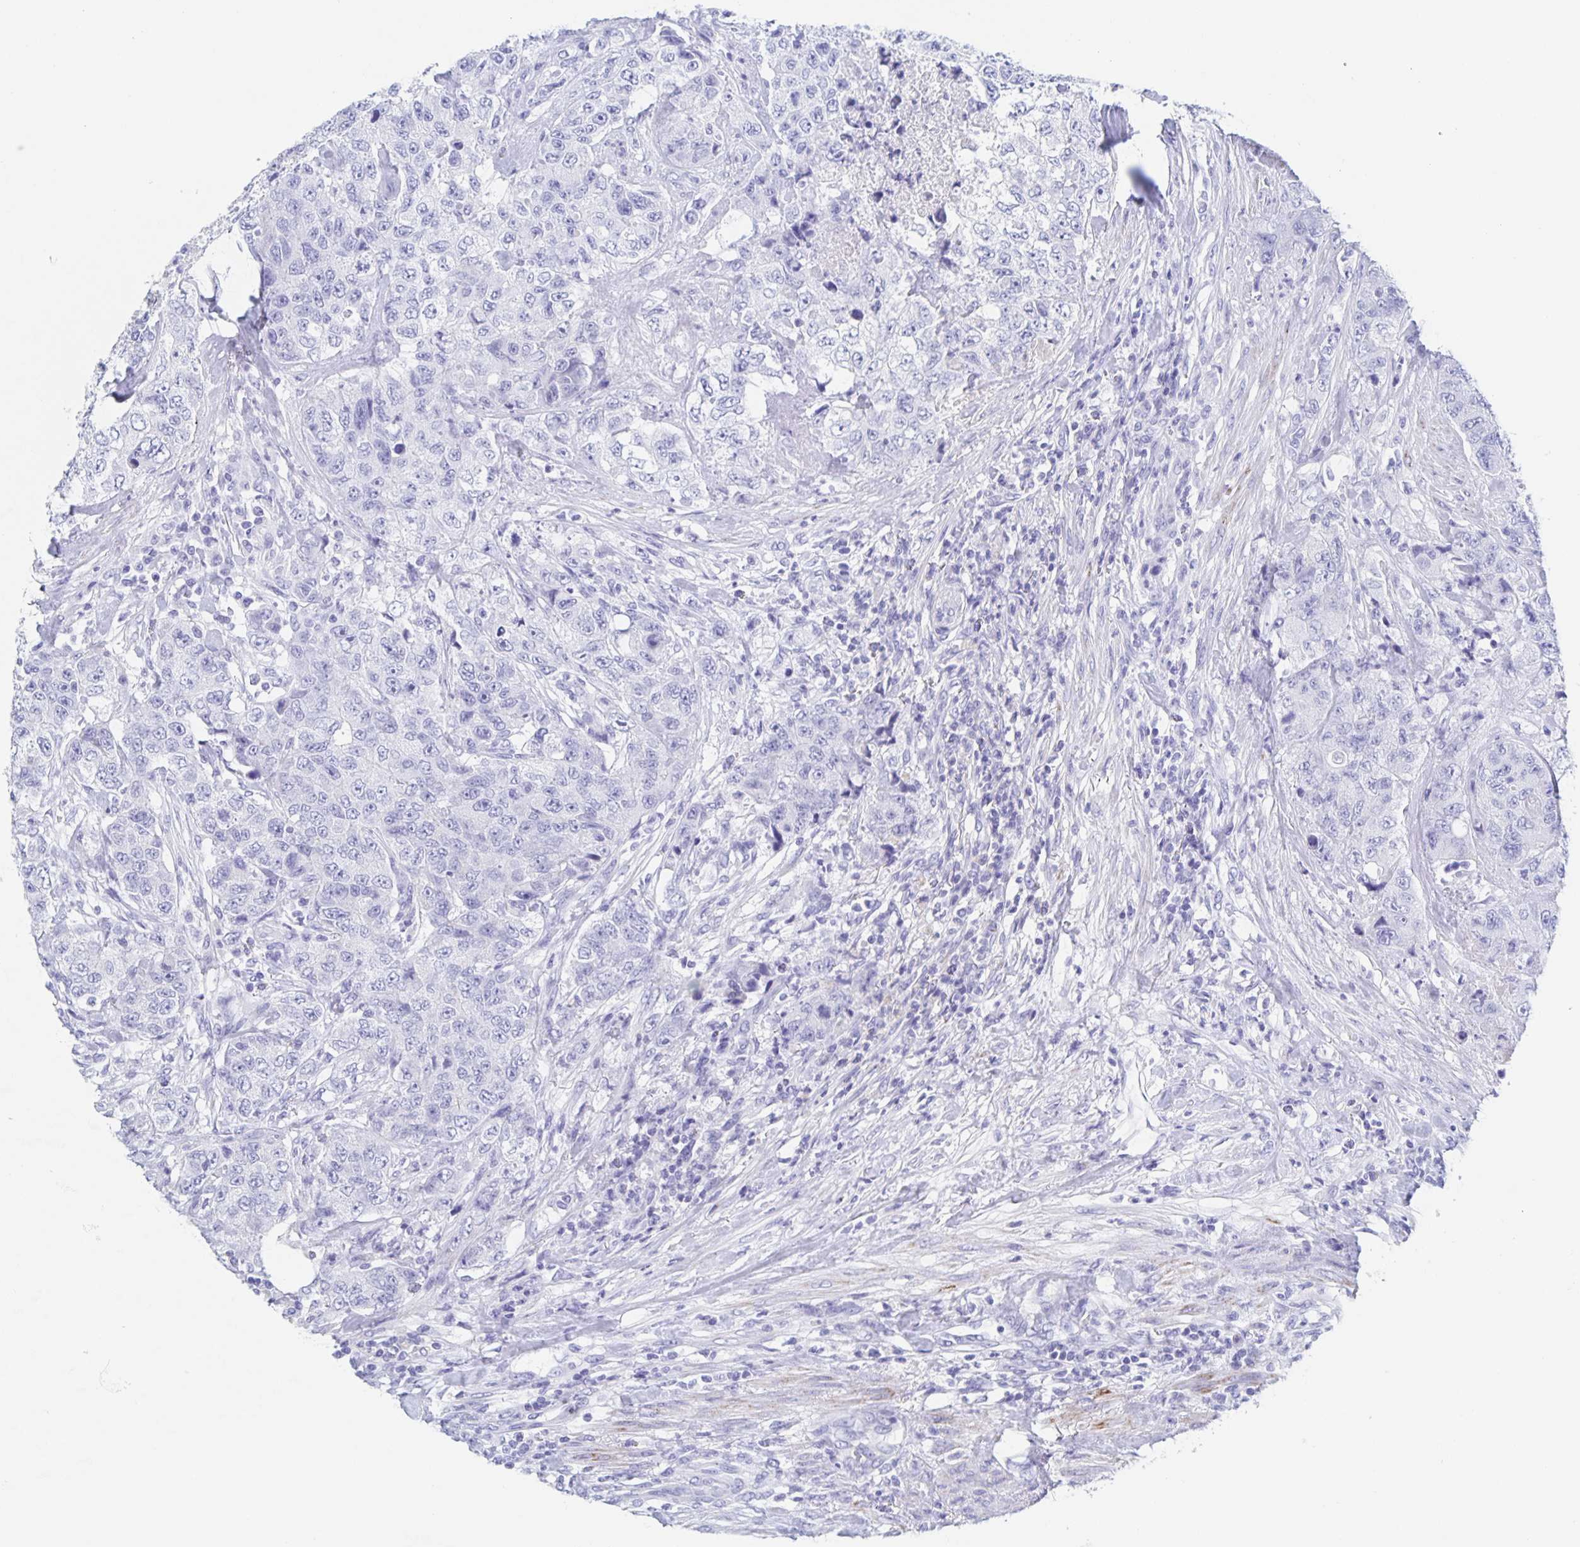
{"staining": {"intensity": "negative", "quantity": "none", "location": "none"}, "tissue": "urothelial cancer", "cell_type": "Tumor cells", "image_type": "cancer", "snomed": [{"axis": "morphology", "description": "Urothelial carcinoma, High grade"}, {"axis": "topography", "description": "Urinary bladder"}], "caption": "A micrograph of urothelial cancer stained for a protein demonstrates no brown staining in tumor cells.", "gene": "DMBT1", "patient": {"sex": "female", "age": 78}}